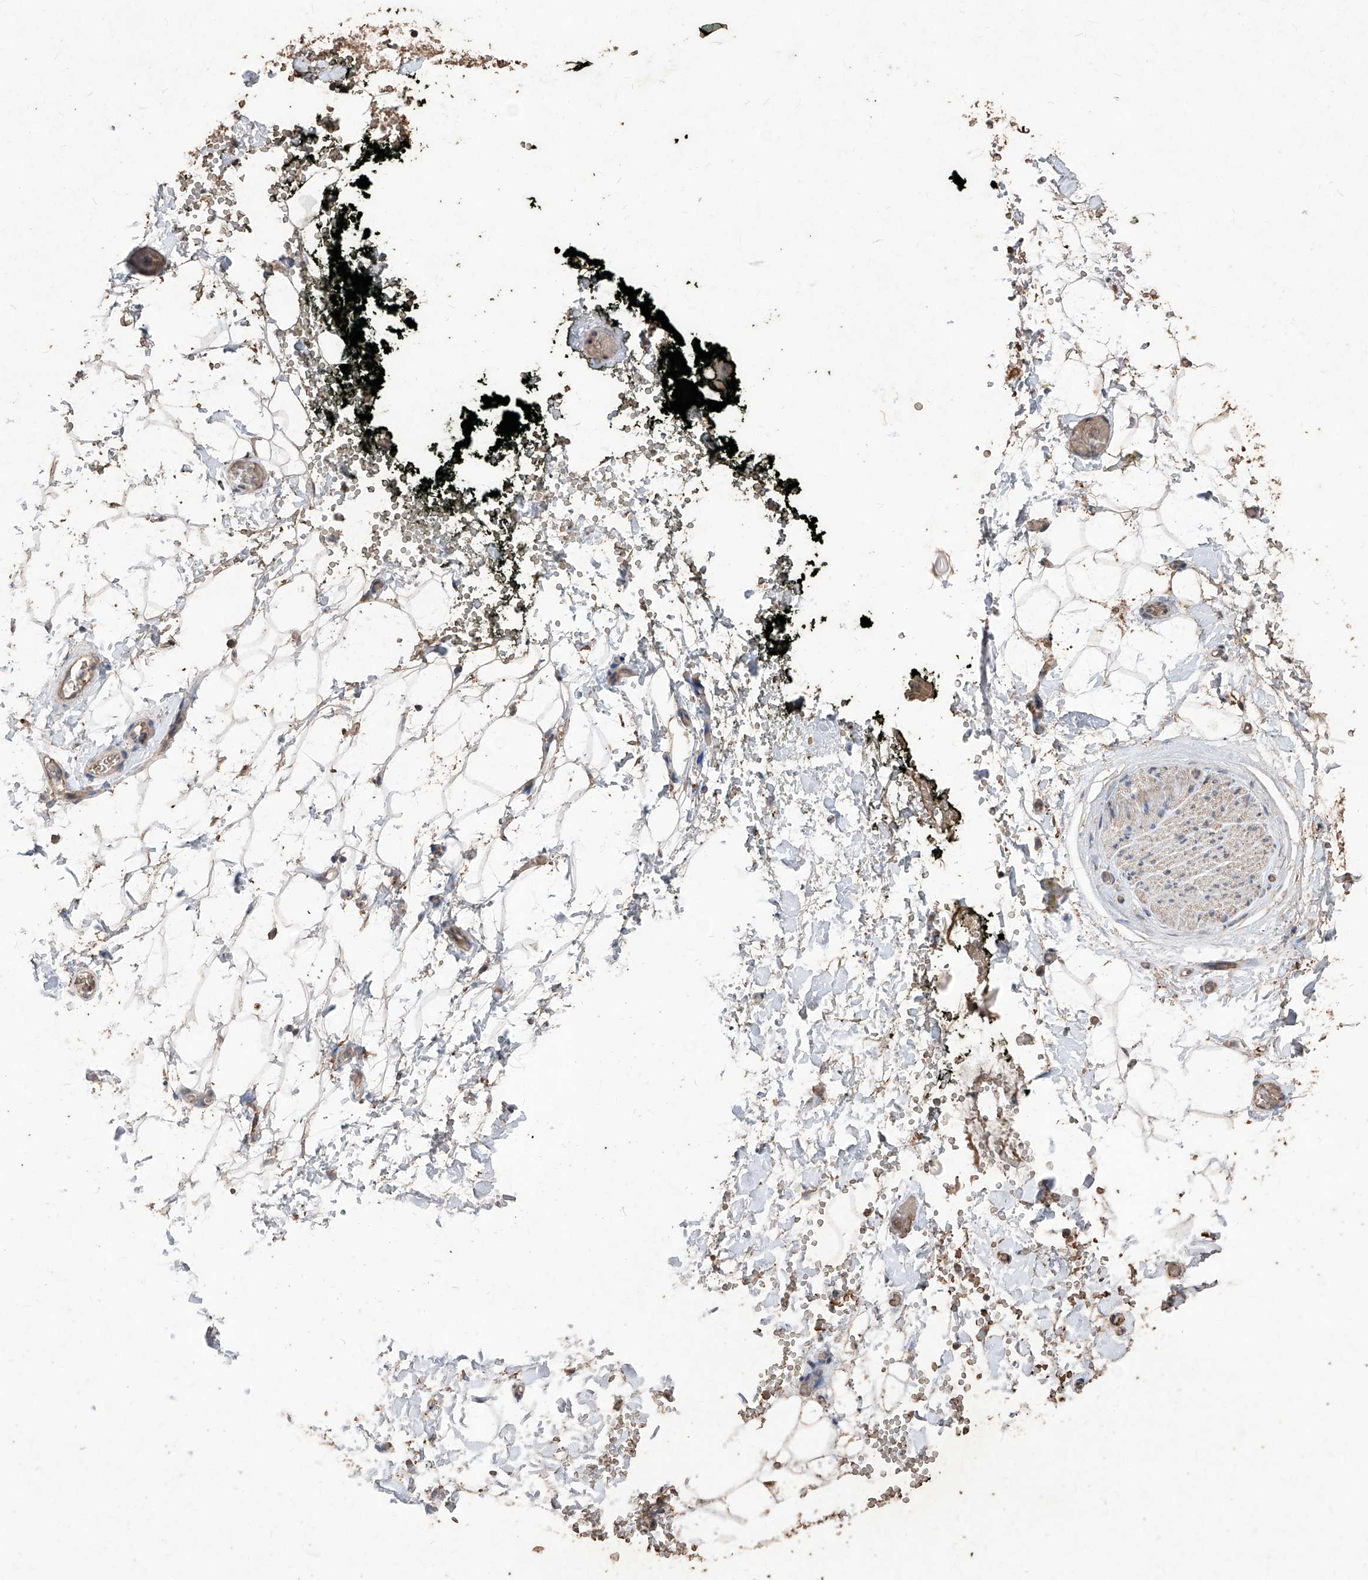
{"staining": {"intensity": "moderate", "quantity": "25%-75%", "location": "cytoplasmic/membranous"}, "tissue": "adipose tissue", "cell_type": "Adipocytes", "image_type": "normal", "snomed": [{"axis": "morphology", "description": "Normal tissue, NOS"}, {"axis": "morphology", "description": "Adenocarcinoma, NOS"}, {"axis": "topography", "description": "Pancreas"}, {"axis": "topography", "description": "Peripheral nerve tissue"}], "caption": "Adipose tissue stained for a protein (brown) exhibits moderate cytoplasmic/membranous positive expression in approximately 25%-75% of adipocytes.", "gene": "EML1", "patient": {"sex": "male", "age": 59}}